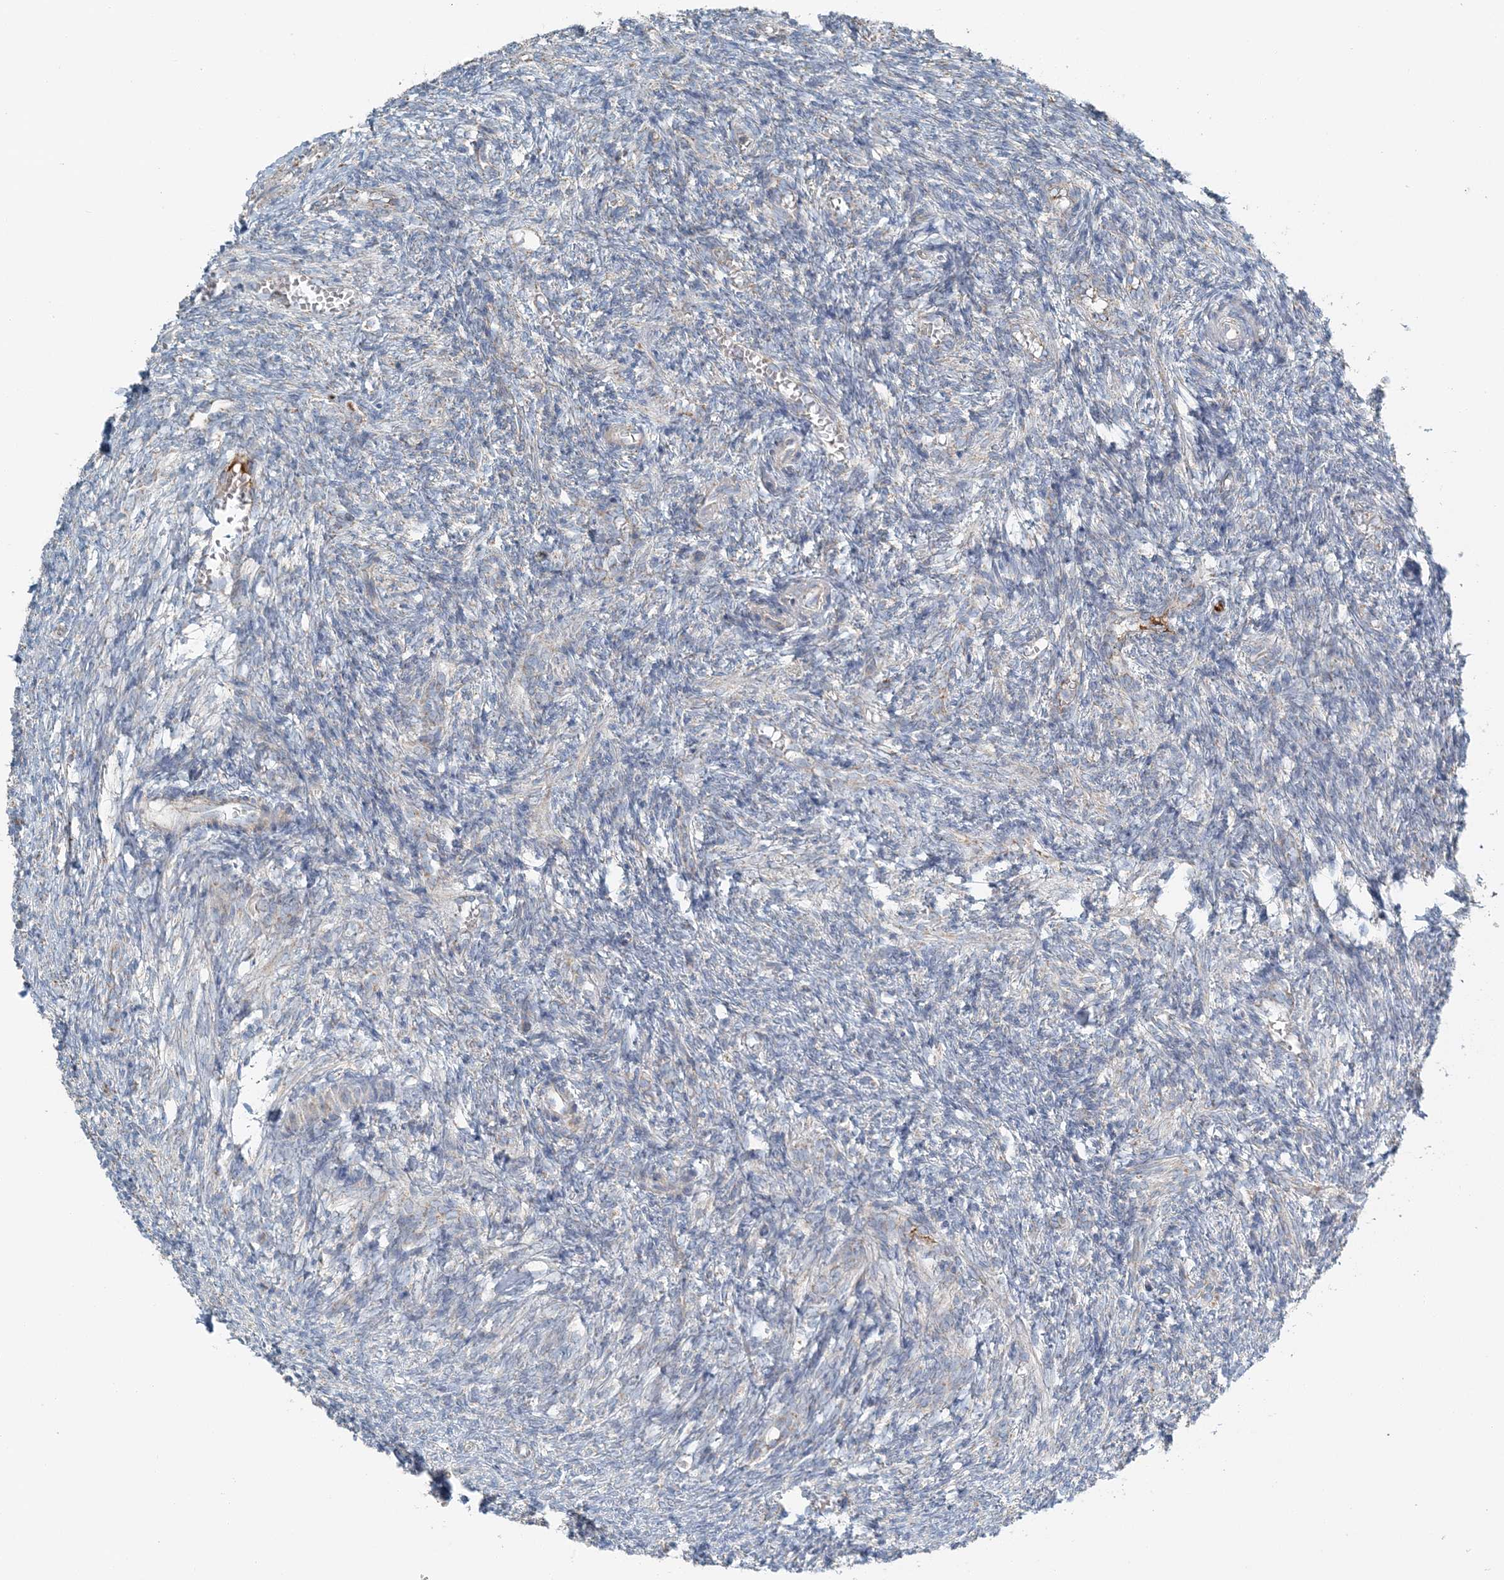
{"staining": {"intensity": "negative", "quantity": "none", "location": "none"}, "tissue": "ovary", "cell_type": "Ovarian stroma cells", "image_type": "normal", "snomed": [{"axis": "morphology", "description": "Normal tissue, NOS"}, {"axis": "topography", "description": "Ovary"}], "caption": "Protein analysis of normal ovary reveals no significant positivity in ovarian stroma cells.", "gene": "SLC22A16", "patient": {"sex": "female", "age": 27}}